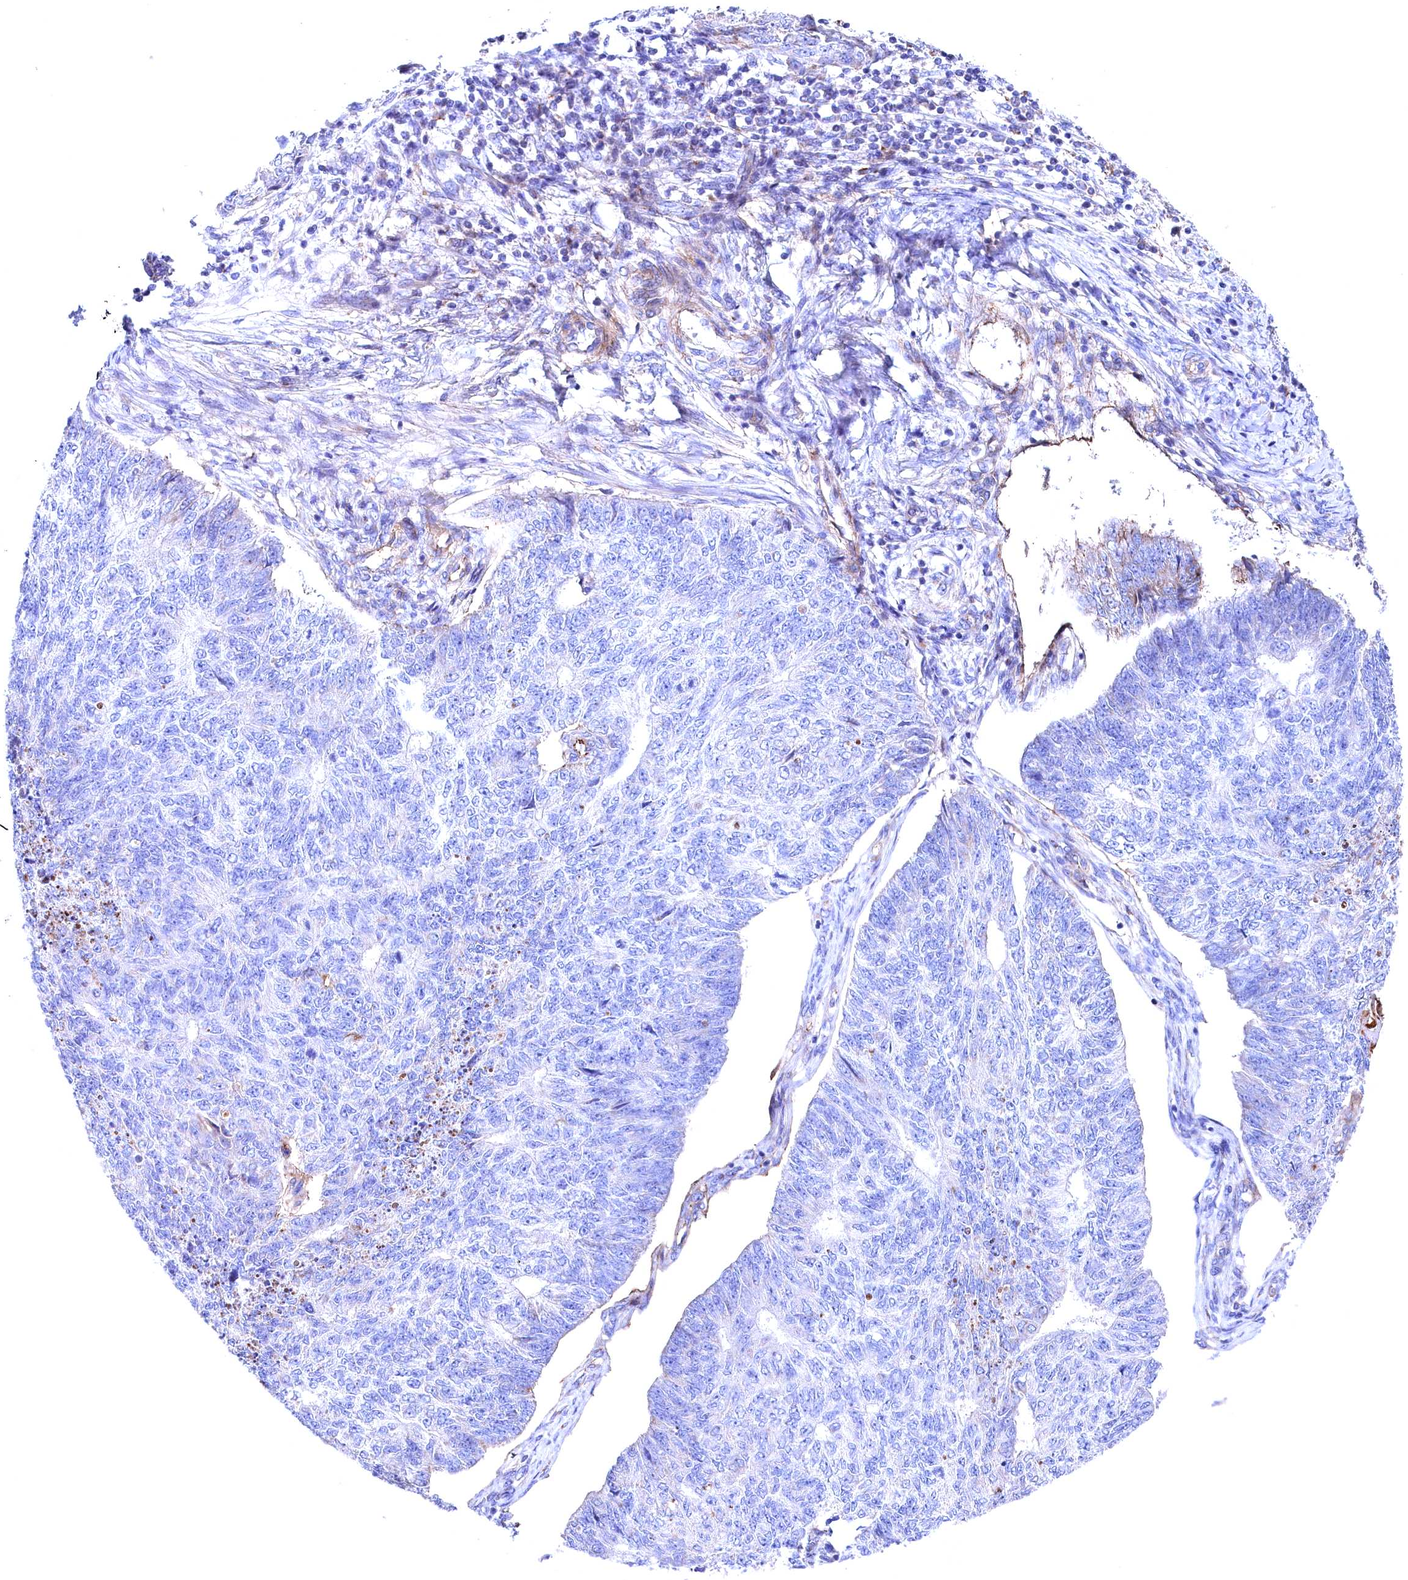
{"staining": {"intensity": "moderate", "quantity": "<25%", "location": "cytoplasmic/membranous"}, "tissue": "endometrial cancer", "cell_type": "Tumor cells", "image_type": "cancer", "snomed": [{"axis": "morphology", "description": "Adenocarcinoma, NOS"}, {"axis": "topography", "description": "Endometrium"}], "caption": "Tumor cells demonstrate low levels of moderate cytoplasmic/membranous expression in approximately <25% of cells in human endometrial adenocarcinoma.", "gene": "GPR108", "patient": {"sex": "female", "age": 32}}